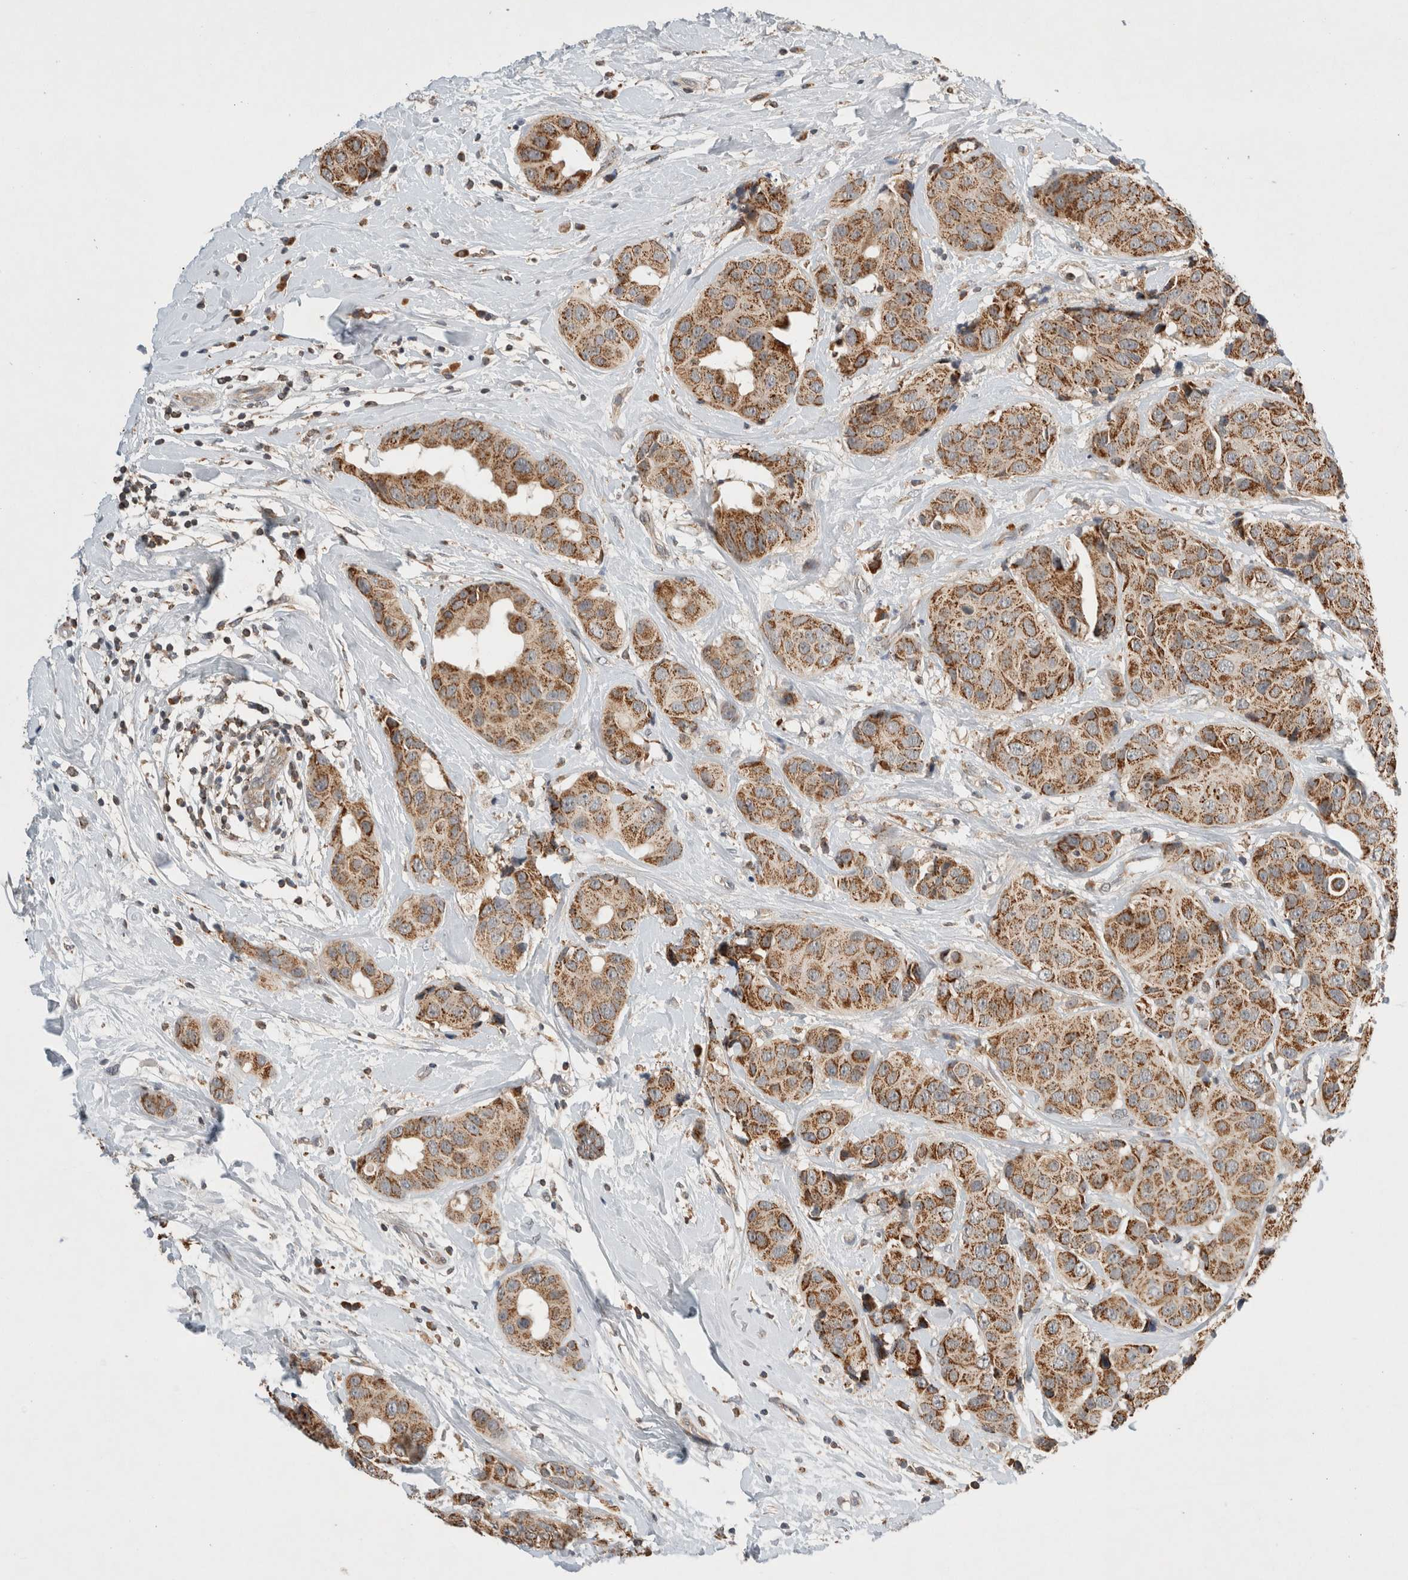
{"staining": {"intensity": "moderate", "quantity": ">75%", "location": "cytoplasmic/membranous"}, "tissue": "breast cancer", "cell_type": "Tumor cells", "image_type": "cancer", "snomed": [{"axis": "morphology", "description": "Normal tissue, NOS"}, {"axis": "morphology", "description": "Duct carcinoma"}, {"axis": "topography", "description": "Breast"}], "caption": "This is an image of IHC staining of breast cancer, which shows moderate positivity in the cytoplasmic/membranous of tumor cells.", "gene": "AMPD1", "patient": {"sex": "female", "age": 39}}